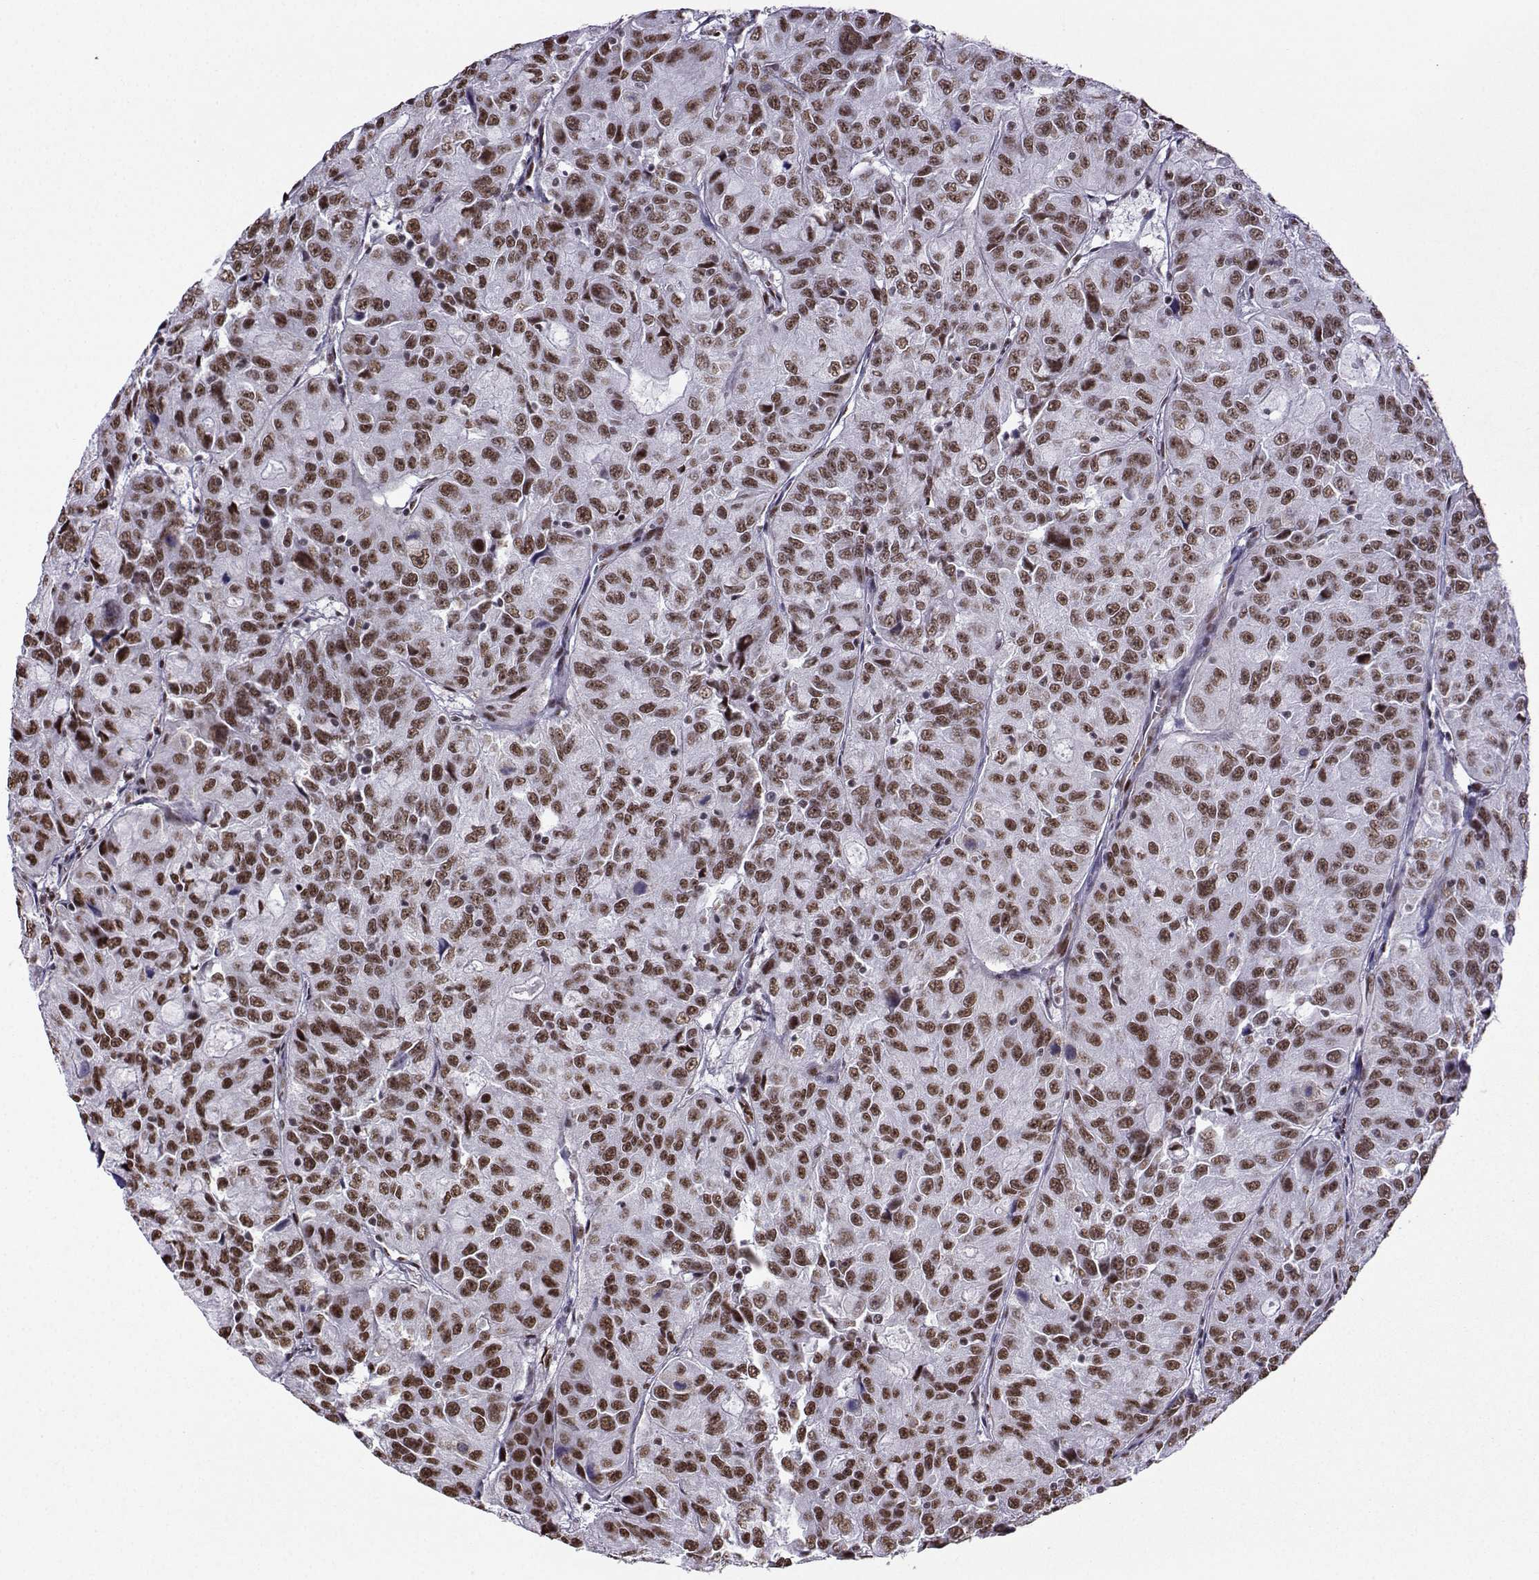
{"staining": {"intensity": "moderate", "quantity": ">75%", "location": "nuclear"}, "tissue": "urothelial cancer", "cell_type": "Tumor cells", "image_type": "cancer", "snomed": [{"axis": "morphology", "description": "Urothelial carcinoma, NOS"}, {"axis": "morphology", "description": "Urothelial carcinoma, High grade"}, {"axis": "topography", "description": "Urinary bladder"}], "caption": "Protein analysis of urothelial carcinoma (high-grade) tissue shows moderate nuclear staining in about >75% of tumor cells.", "gene": "CCNK", "patient": {"sex": "female", "age": 73}}